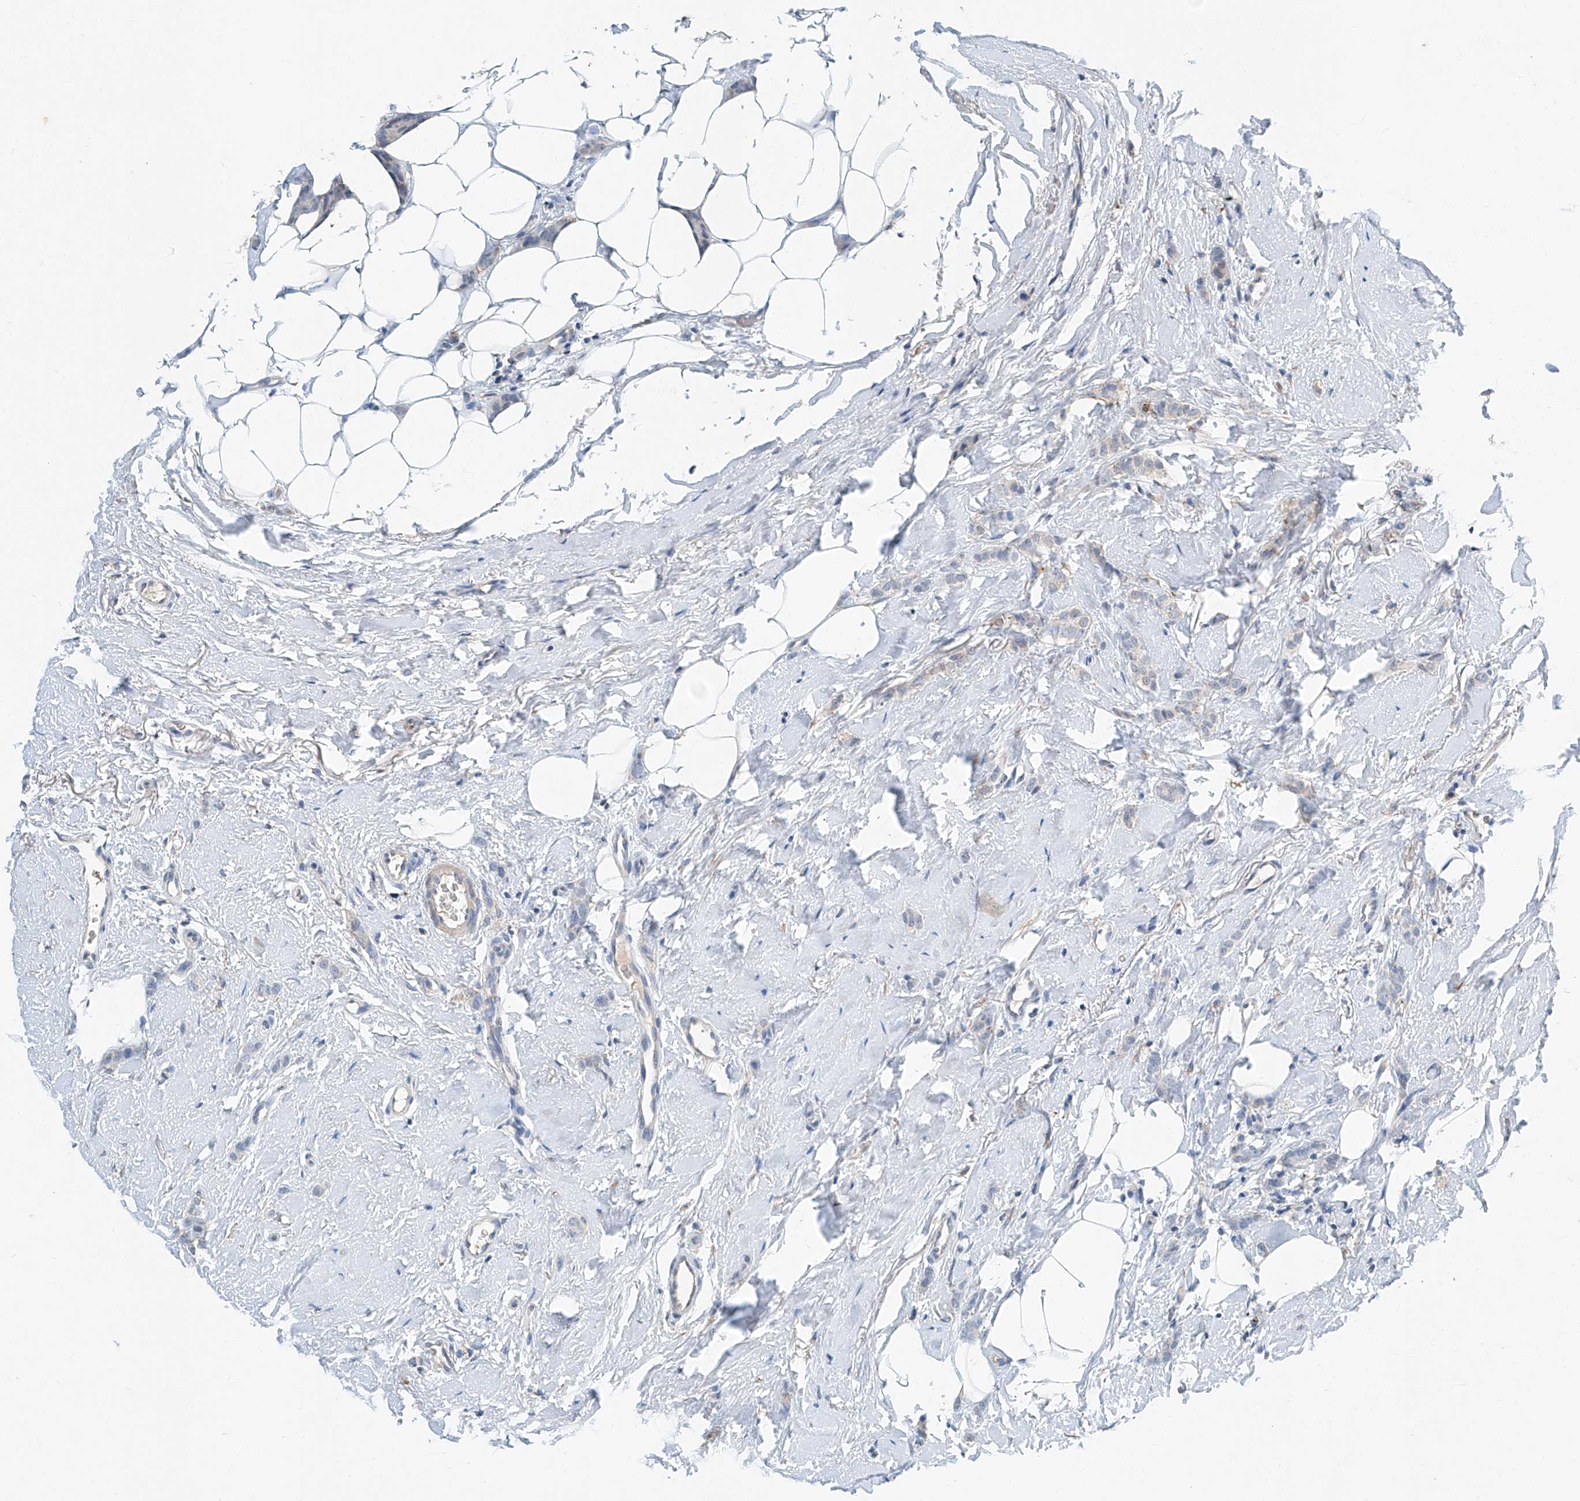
{"staining": {"intensity": "negative", "quantity": "none", "location": "none"}, "tissue": "breast cancer", "cell_type": "Tumor cells", "image_type": "cancer", "snomed": [{"axis": "morphology", "description": "Lobular carcinoma"}, {"axis": "topography", "description": "Skin"}, {"axis": "topography", "description": "Breast"}], "caption": "Micrograph shows no significant protein staining in tumor cells of breast lobular carcinoma. (DAB (3,3'-diaminobenzidine) immunohistochemistry (IHC), high magnification).", "gene": "CTDP1", "patient": {"sex": "female", "age": 46}}